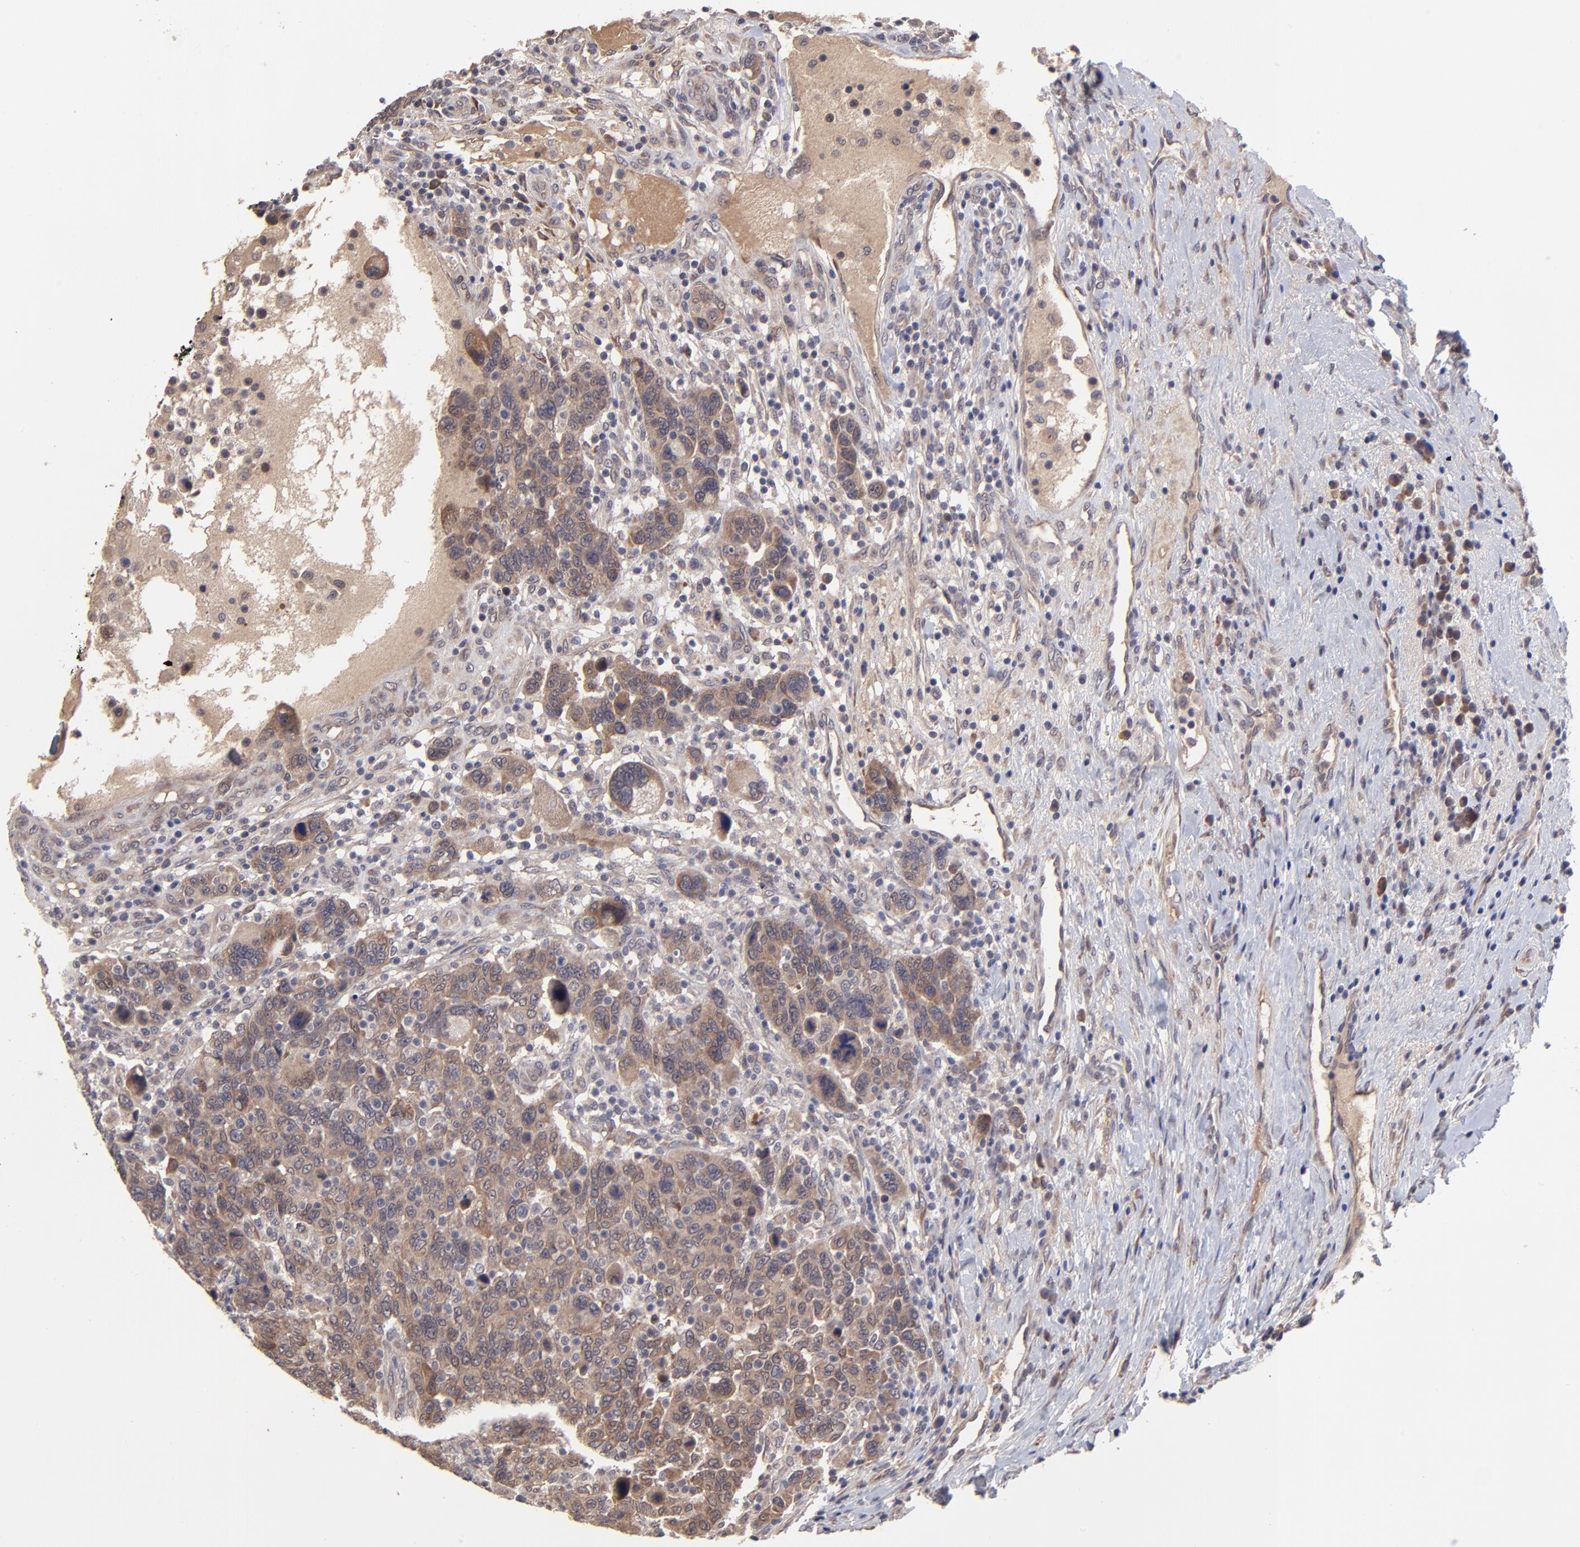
{"staining": {"intensity": "weak", "quantity": ">75%", "location": "cytoplasmic/membranous"}, "tissue": "breast cancer", "cell_type": "Tumor cells", "image_type": "cancer", "snomed": [{"axis": "morphology", "description": "Duct carcinoma"}, {"axis": "topography", "description": "Breast"}], "caption": "This photomicrograph reveals immunohistochemistry staining of human breast invasive ductal carcinoma, with low weak cytoplasmic/membranous staining in about >75% of tumor cells.", "gene": "CHL1", "patient": {"sex": "female", "age": 37}}